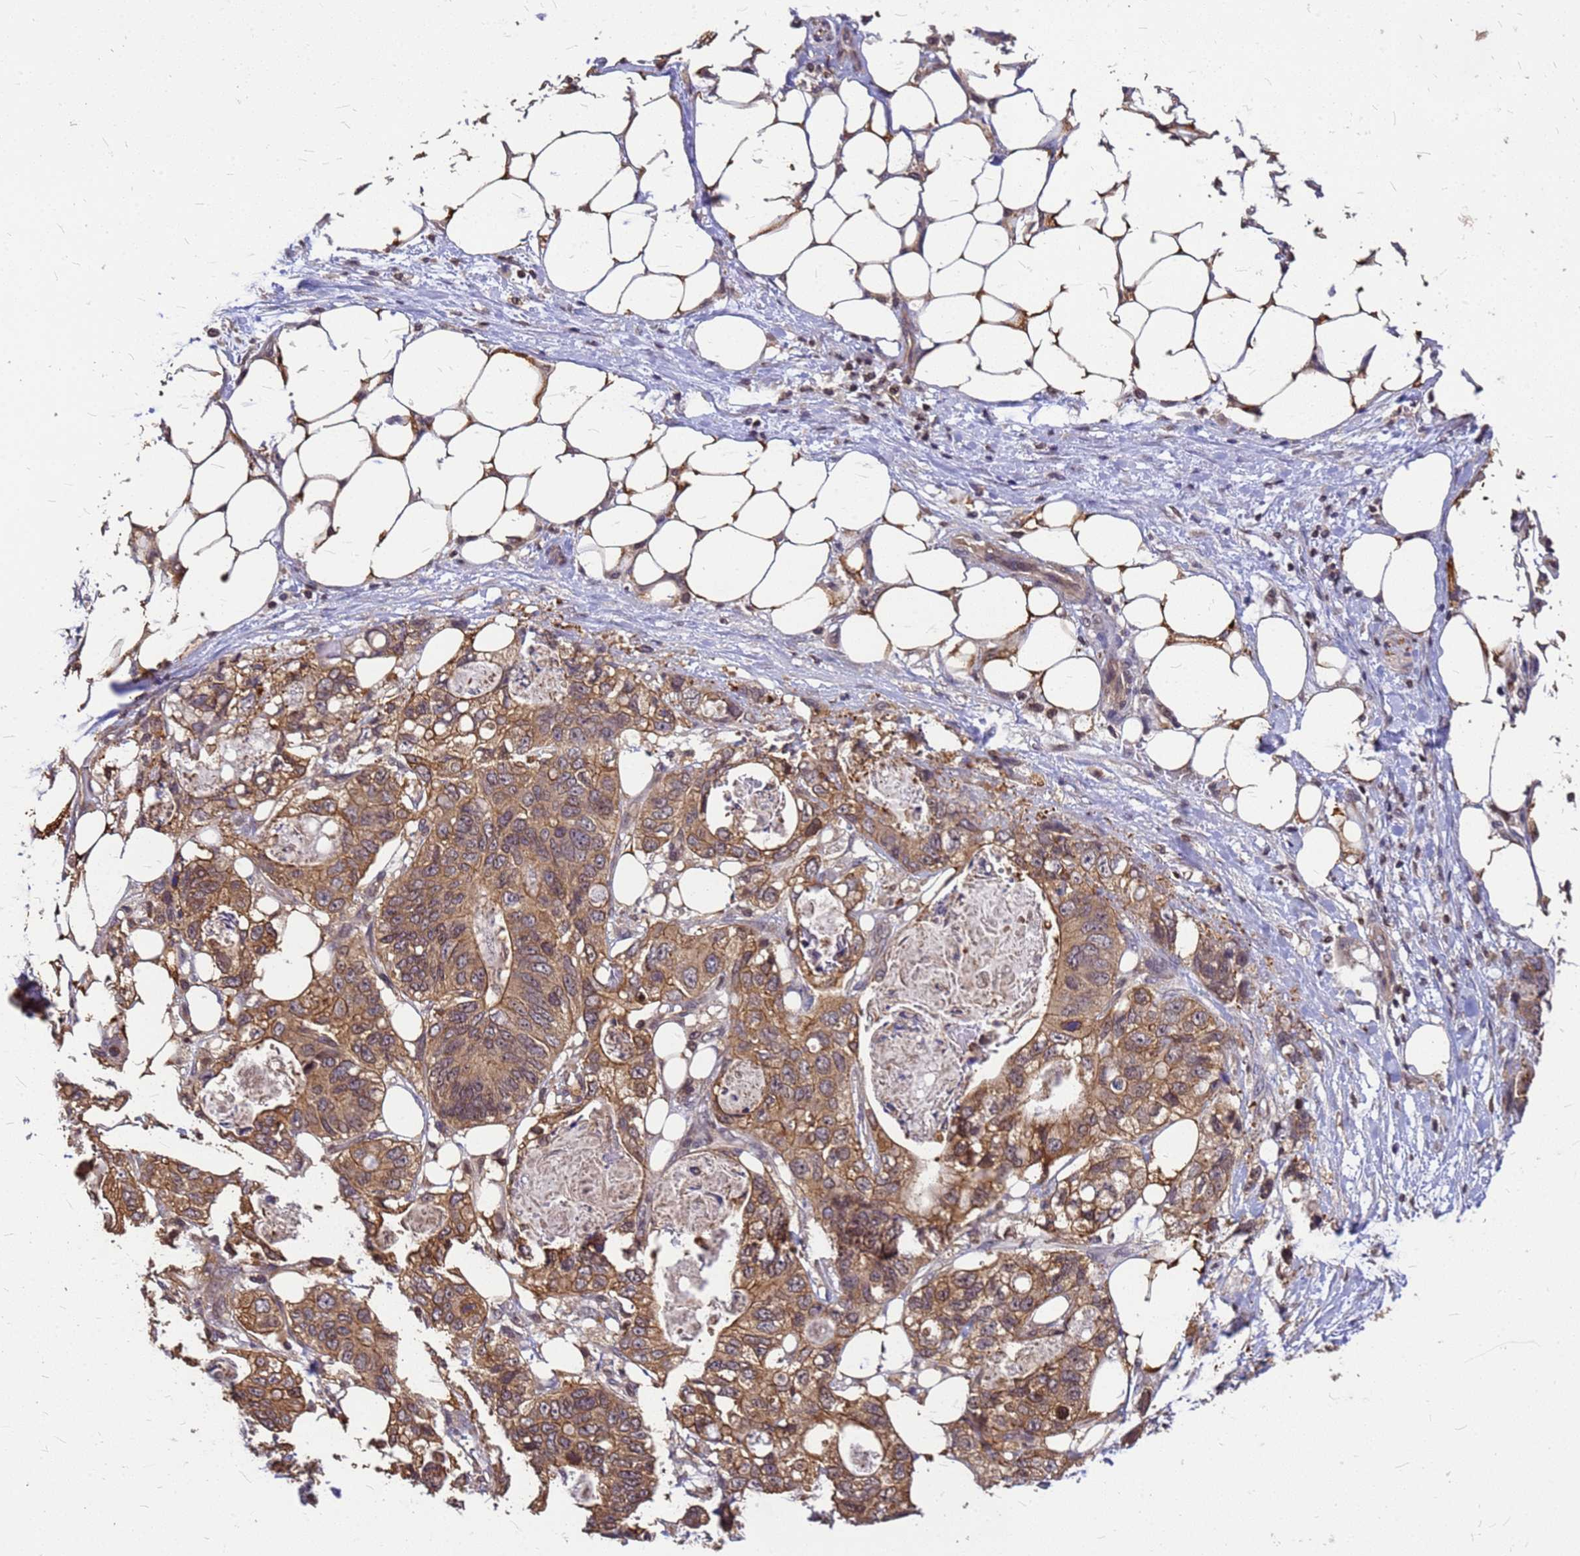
{"staining": {"intensity": "moderate", "quantity": ">75%", "location": "cytoplasmic/membranous,nuclear"}, "tissue": "stomach cancer", "cell_type": "Tumor cells", "image_type": "cancer", "snomed": [{"axis": "morphology", "description": "Adenocarcinoma, NOS"}, {"axis": "topography", "description": "Stomach"}], "caption": "Stomach cancer (adenocarcinoma) tissue reveals moderate cytoplasmic/membranous and nuclear positivity in about >75% of tumor cells, visualized by immunohistochemistry. The staining was performed using DAB to visualize the protein expression in brown, while the nuclei were stained in blue with hematoxylin (Magnification: 20x).", "gene": "C1orf35", "patient": {"sex": "female", "age": 89}}